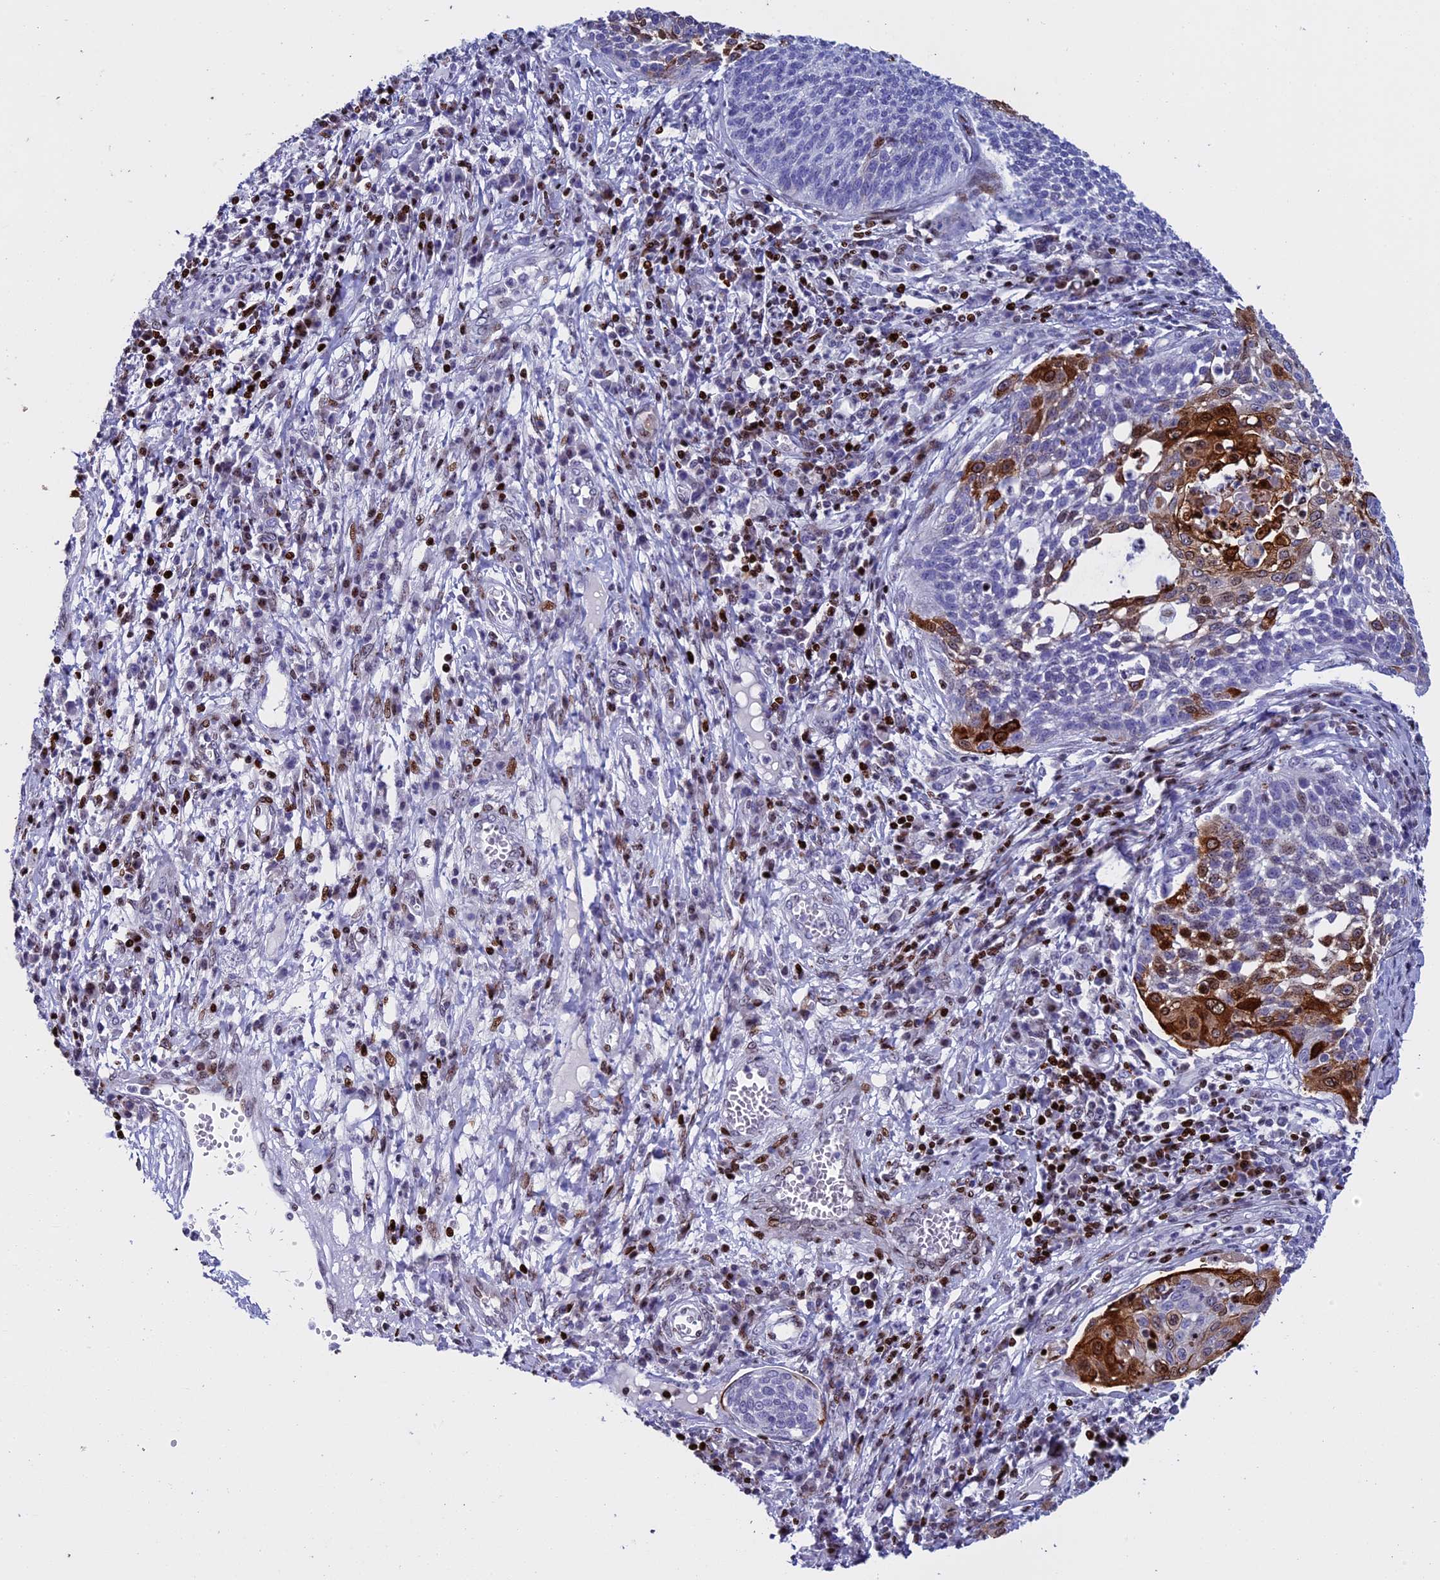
{"staining": {"intensity": "strong", "quantity": "<25%", "location": "cytoplasmic/membranous,nuclear"}, "tissue": "cervical cancer", "cell_type": "Tumor cells", "image_type": "cancer", "snomed": [{"axis": "morphology", "description": "Squamous cell carcinoma, NOS"}, {"axis": "topography", "description": "Cervix"}], "caption": "Immunohistochemical staining of cervical cancer (squamous cell carcinoma) demonstrates medium levels of strong cytoplasmic/membranous and nuclear positivity in approximately <25% of tumor cells.", "gene": "BTBD3", "patient": {"sex": "female", "age": 34}}